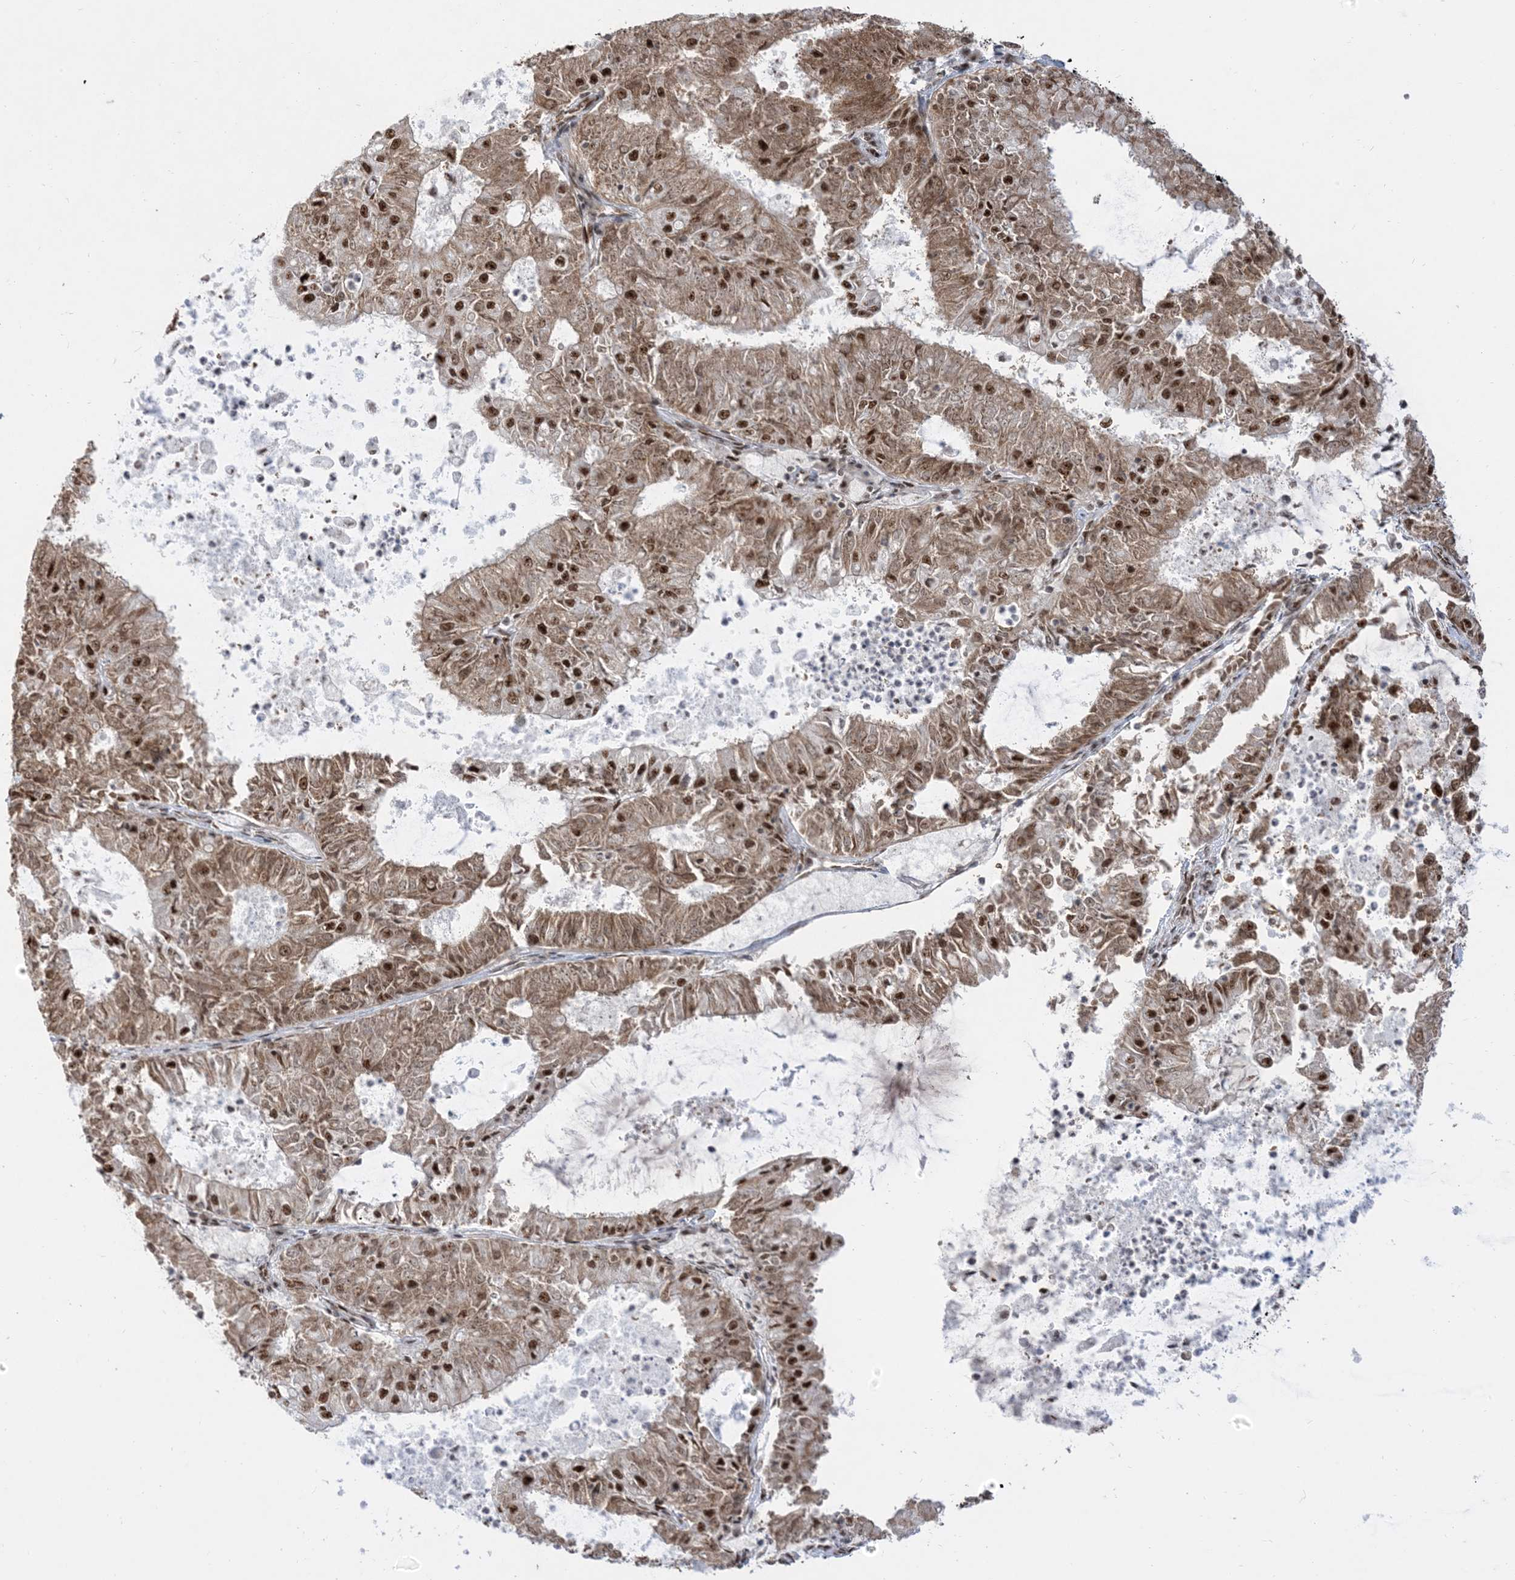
{"staining": {"intensity": "moderate", "quantity": ">75%", "location": "cytoplasmic/membranous,nuclear"}, "tissue": "endometrial cancer", "cell_type": "Tumor cells", "image_type": "cancer", "snomed": [{"axis": "morphology", "description": "Adenocarcinoma, NOS"}, {"axis": "topography", "description": "Endometrium"}], "caption": "There is medium levels of moderate cytoplasmic/membranous and nuclear expression in tumor cells of endometrial adenocarcinoma, as demonstrated by immunohistochemical staining (brown color).", "gene": "ARGLU1", "patient": {"sex": "female", "age": 57}}